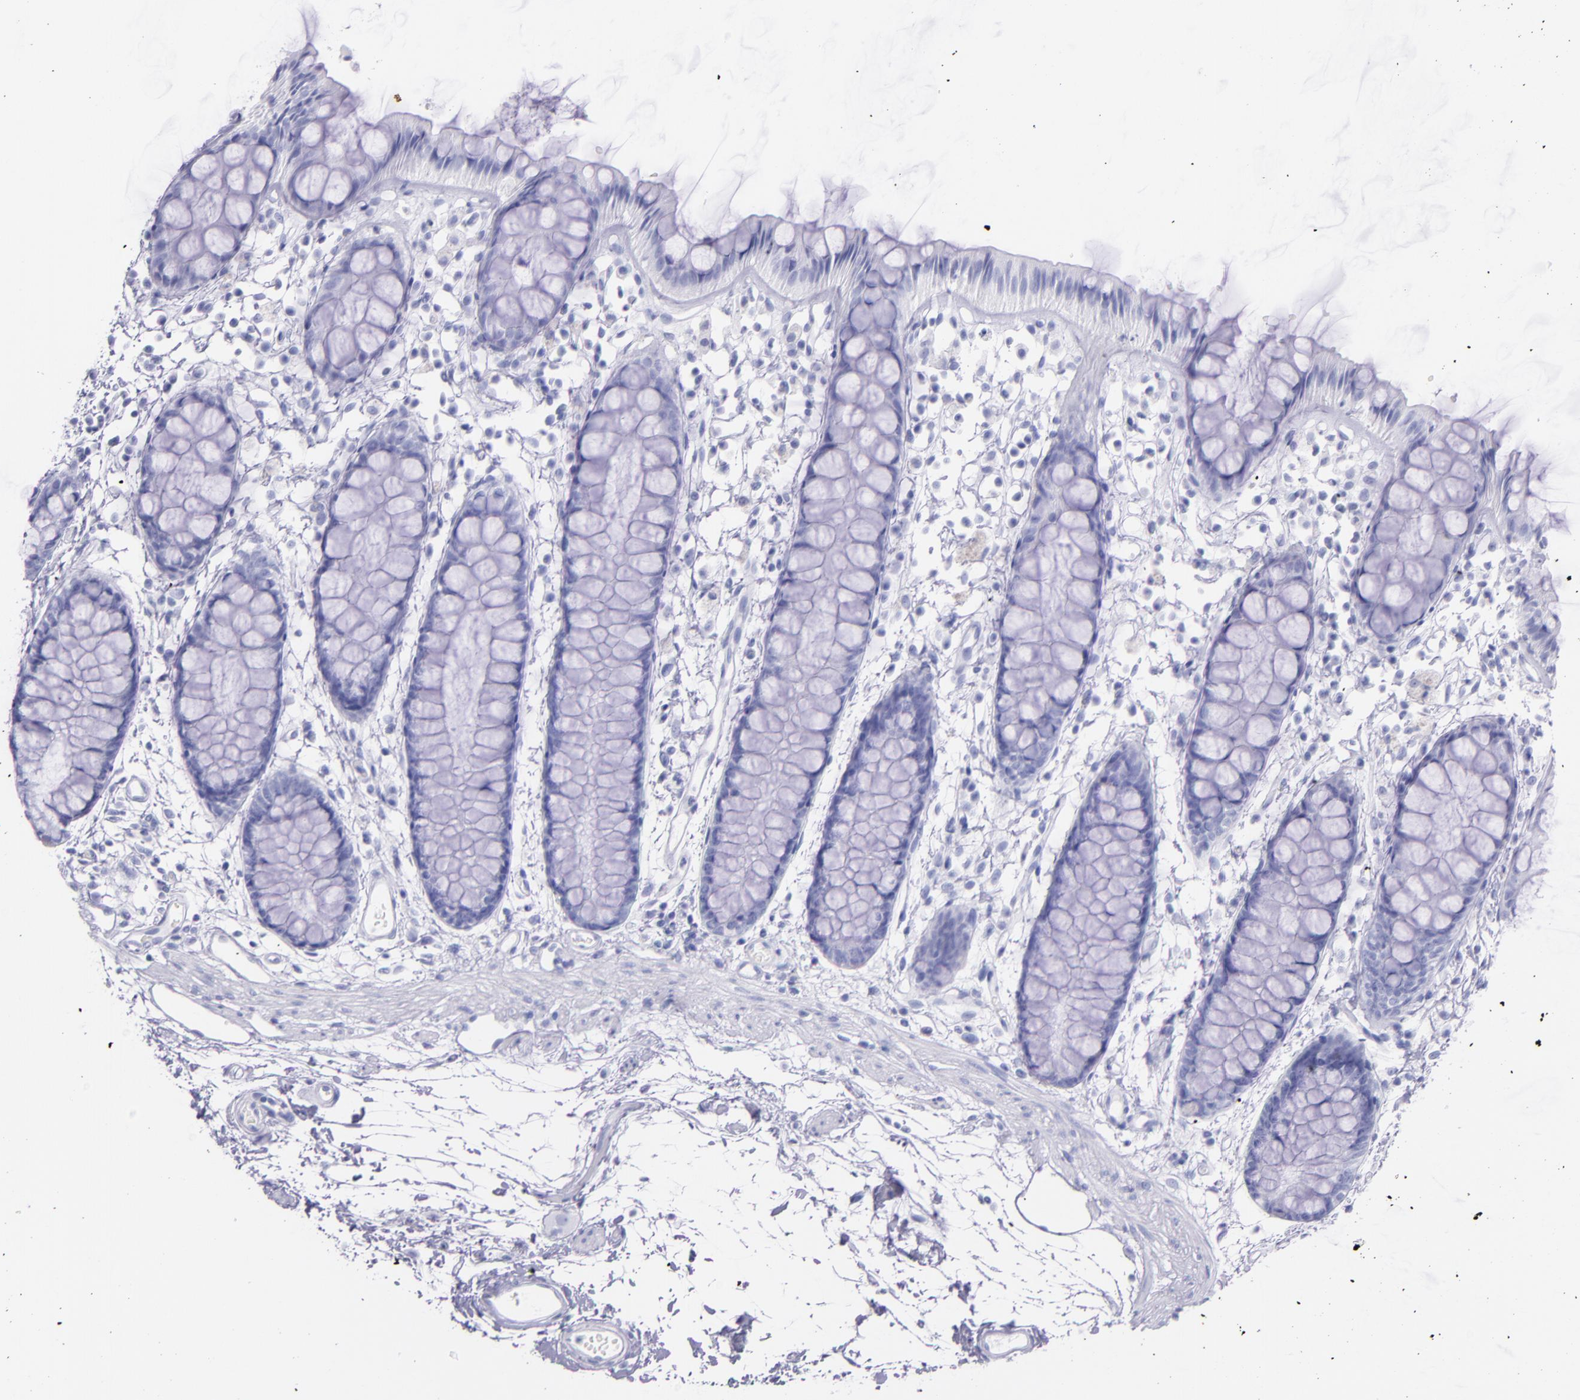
{"staining": {"intensity": "negative", "quantity": "none", "location": "none"}, "tissue": "rectum", "cell_type": "Glandular cells", "image_type": "normal", "snomed": [{"axis": "morphology", "description": "Normal tissue, NOS"}, {"axis": "topography", "description": "Rectum"}], "caption": "Glandular cells show no significant protein expression in benign rectum. (DAB (3,3'-diaminobenzidine) immunohistochemistry (IHC) with hematoxylin counter stain).", "gene": "SFTPA2", "patient": {"sex": "female", "age": 66}}